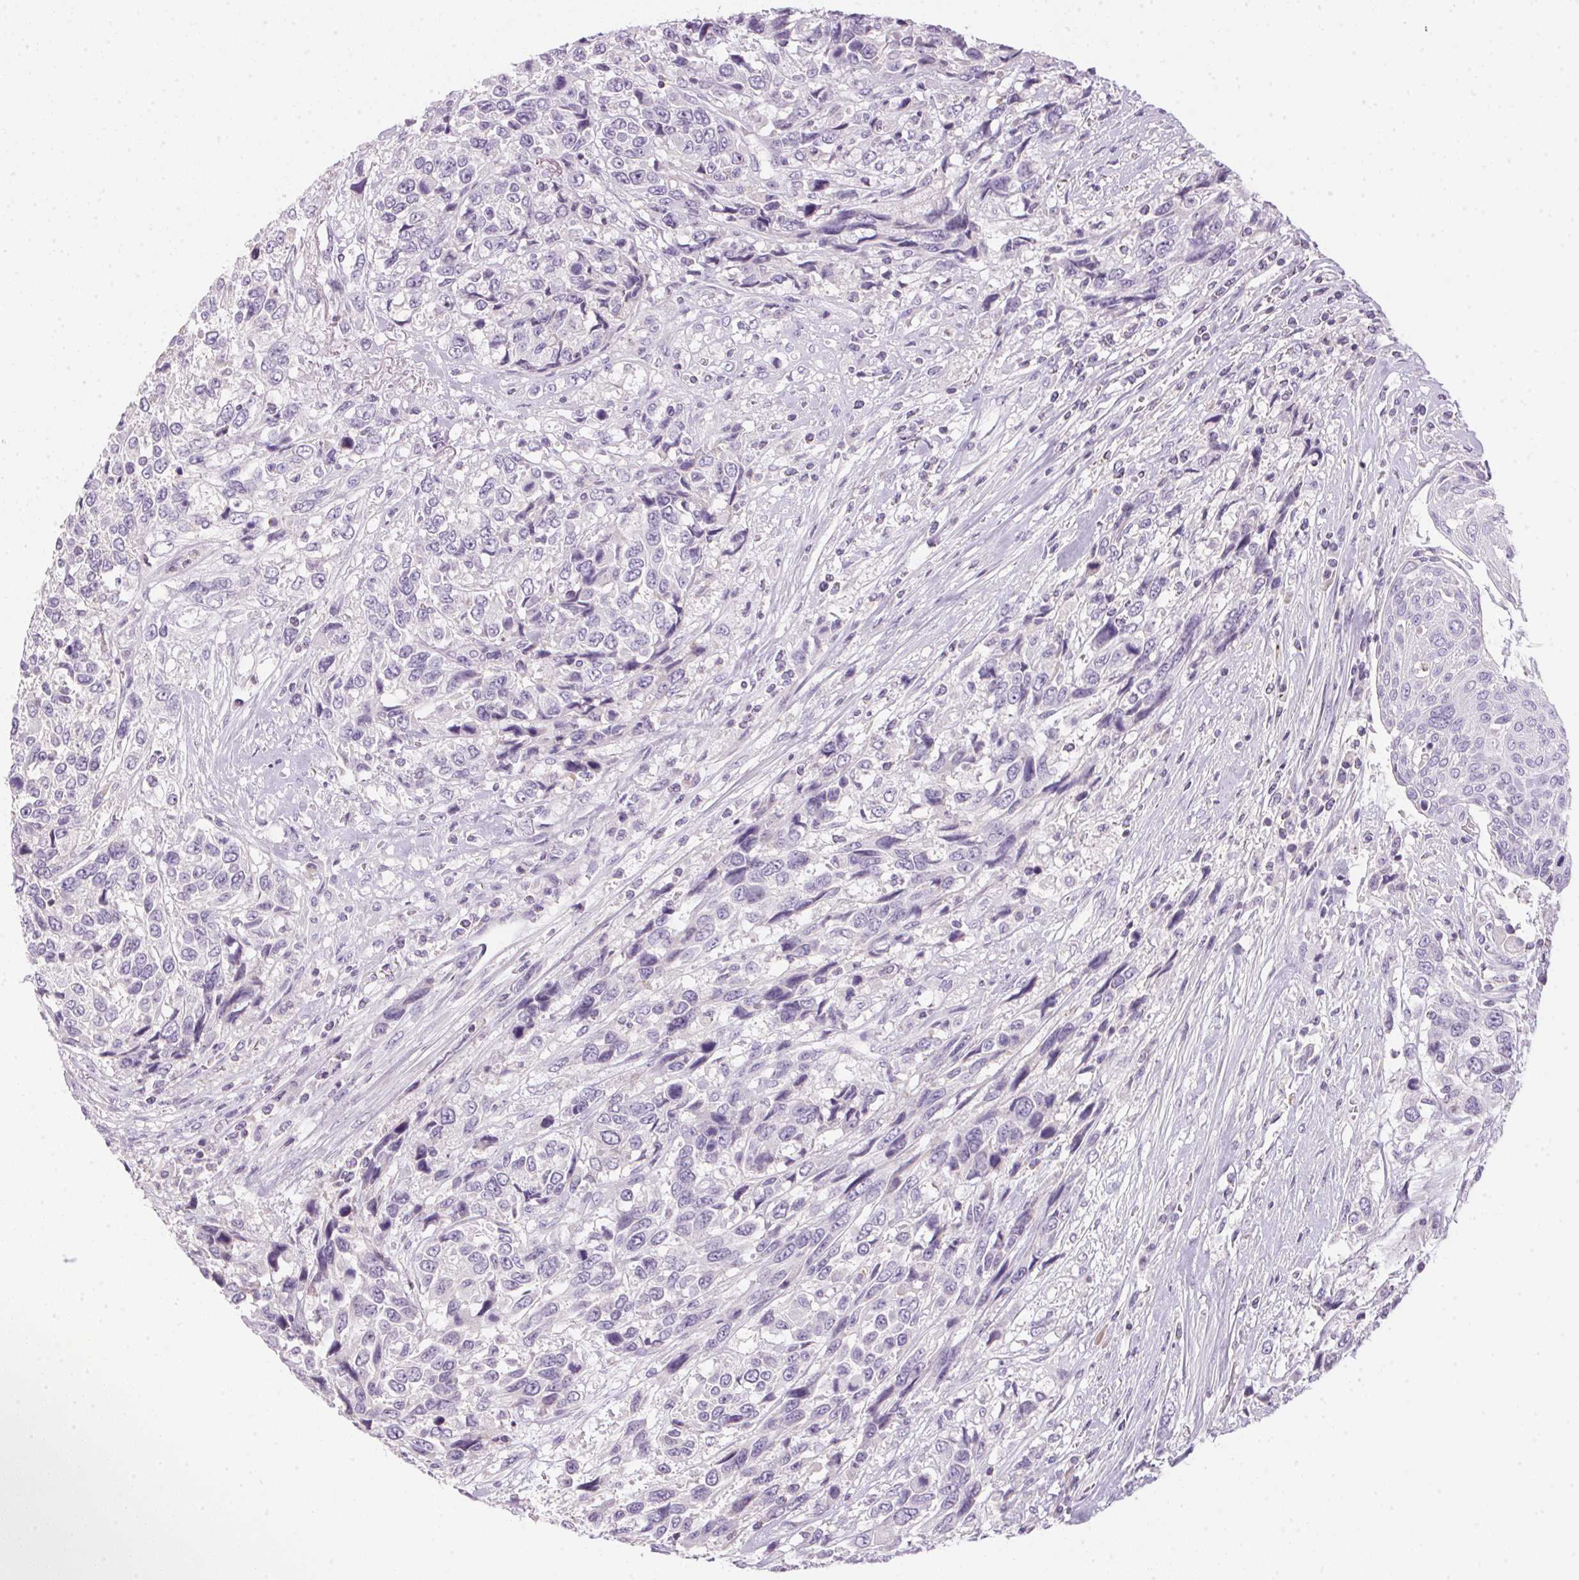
{"staining": {"intensity": "negative", "quantity": "none", "location": "none"}, "tissue": "urothelial cancer", "cell_type": "Tumor cells", "image_type": "cancer", "snomed": [{"axis": "morphology", "description": "Urothelial carcinoma, High grade"}, {"axis": "topography", "description": "Urinary bladder"}], "caption": "Immunohistochemistry (IHC) image of neoplastic tissue: human urothelial cancer stained with DAB (3,3'-diaminobenzidine) displays no significant protein staining in tumor cells. (Stains: DAB (3,3'-diaminobenzidine) IHC with hematoxylin counter stain, Microscopy: brightfield microscopy at high magnification).", "gene": "ECPAS", "patient": {"sex": "female", "age": 70}}